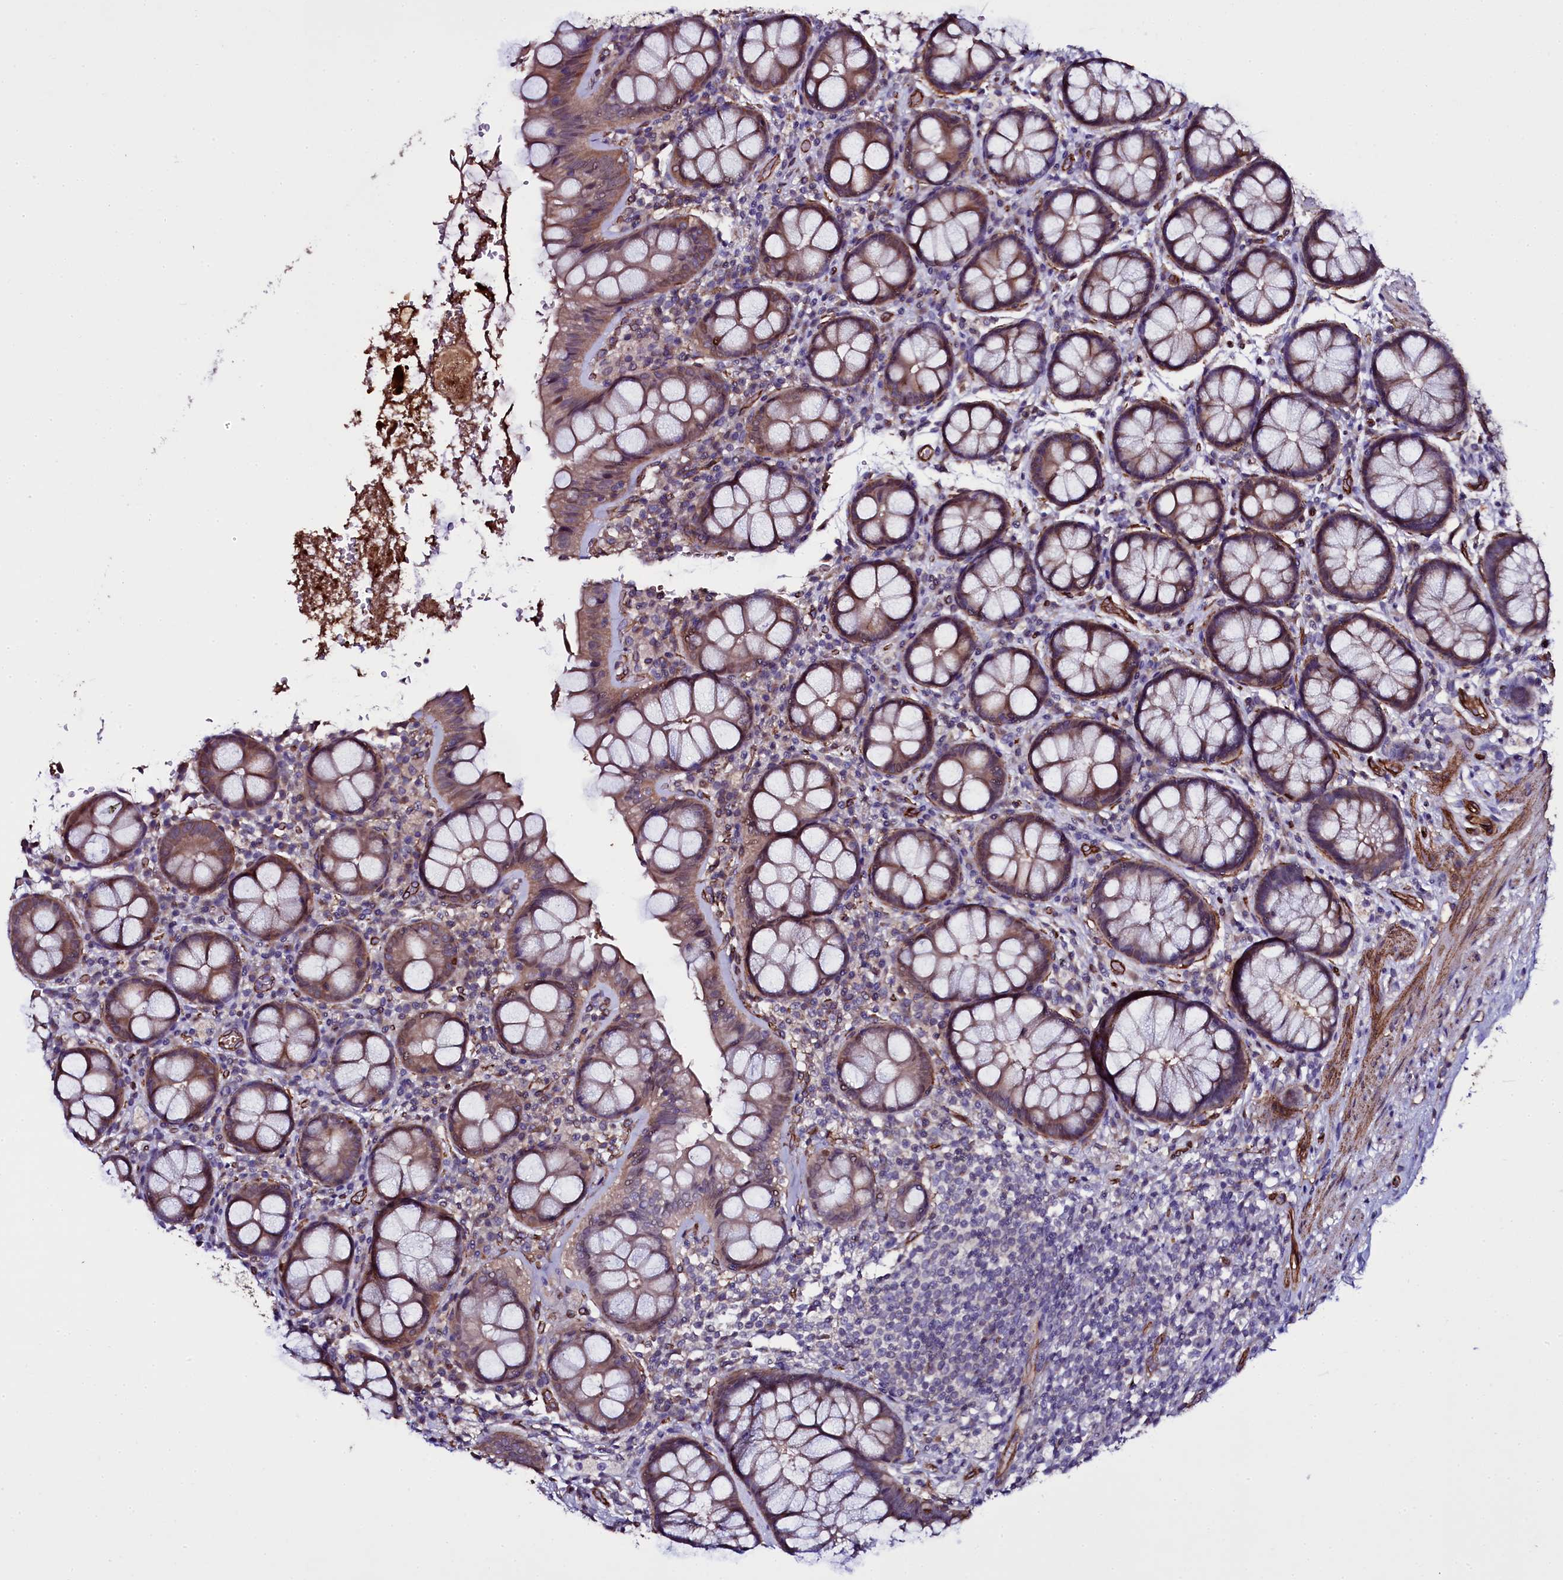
{"staining": {"intensity": "weak", "quantity": ">75%", "location": "cytoplasmic/membranous"}, "tissue": "rectum", "cell_type": "Glandular cells", "image_type": "normal", "snomed": [{"axis": "morphology", "description": "Normal tissue, NOS"}, {"axis": "topography", "description": "Rectum"}], "caption": "Immunohistochemical staining of normal rectum exhibits low levels of weak cytoplasmic/membranous positivity in about >75% of glandular cells.", "gene": "MEX3C", "patient": {"sex": "male", "age": 83}}